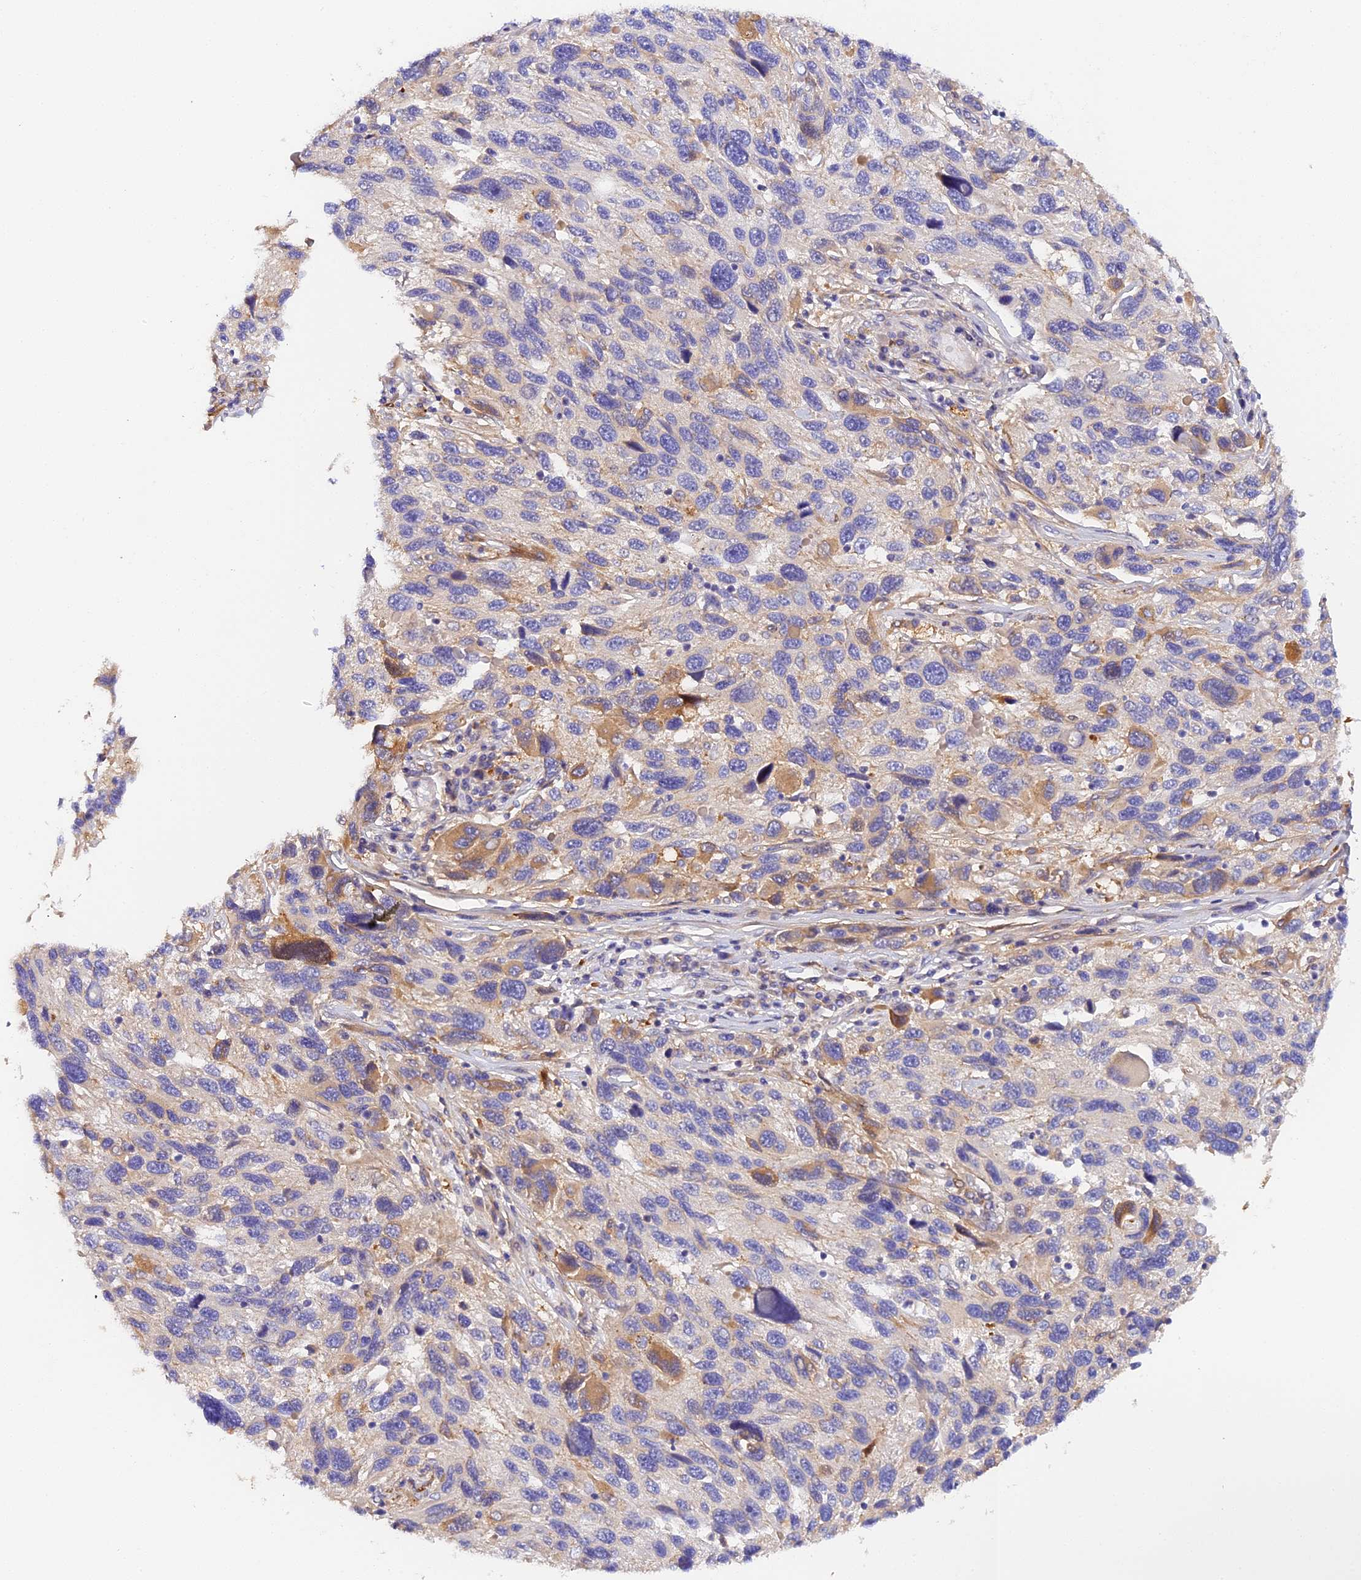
{"staining": {"intensity": "moderate", "quantity": "<25%", "location": "cytoplasmic/membranous"}, "tissue": "melanoma", "cell_type": "Tumor cells", "image_type": "cancer", "snomed": [{"axis": "morphology", "description": "Malignant melanoma, NOS"}, {"axis": "topography", "description": "Skin"}], "caption": "Malignant melanoma stained with a protein marker shows moderate staining in tumor cells.", "gene": "KATNB1", "patient": {"sex": "male", "age": 53}}